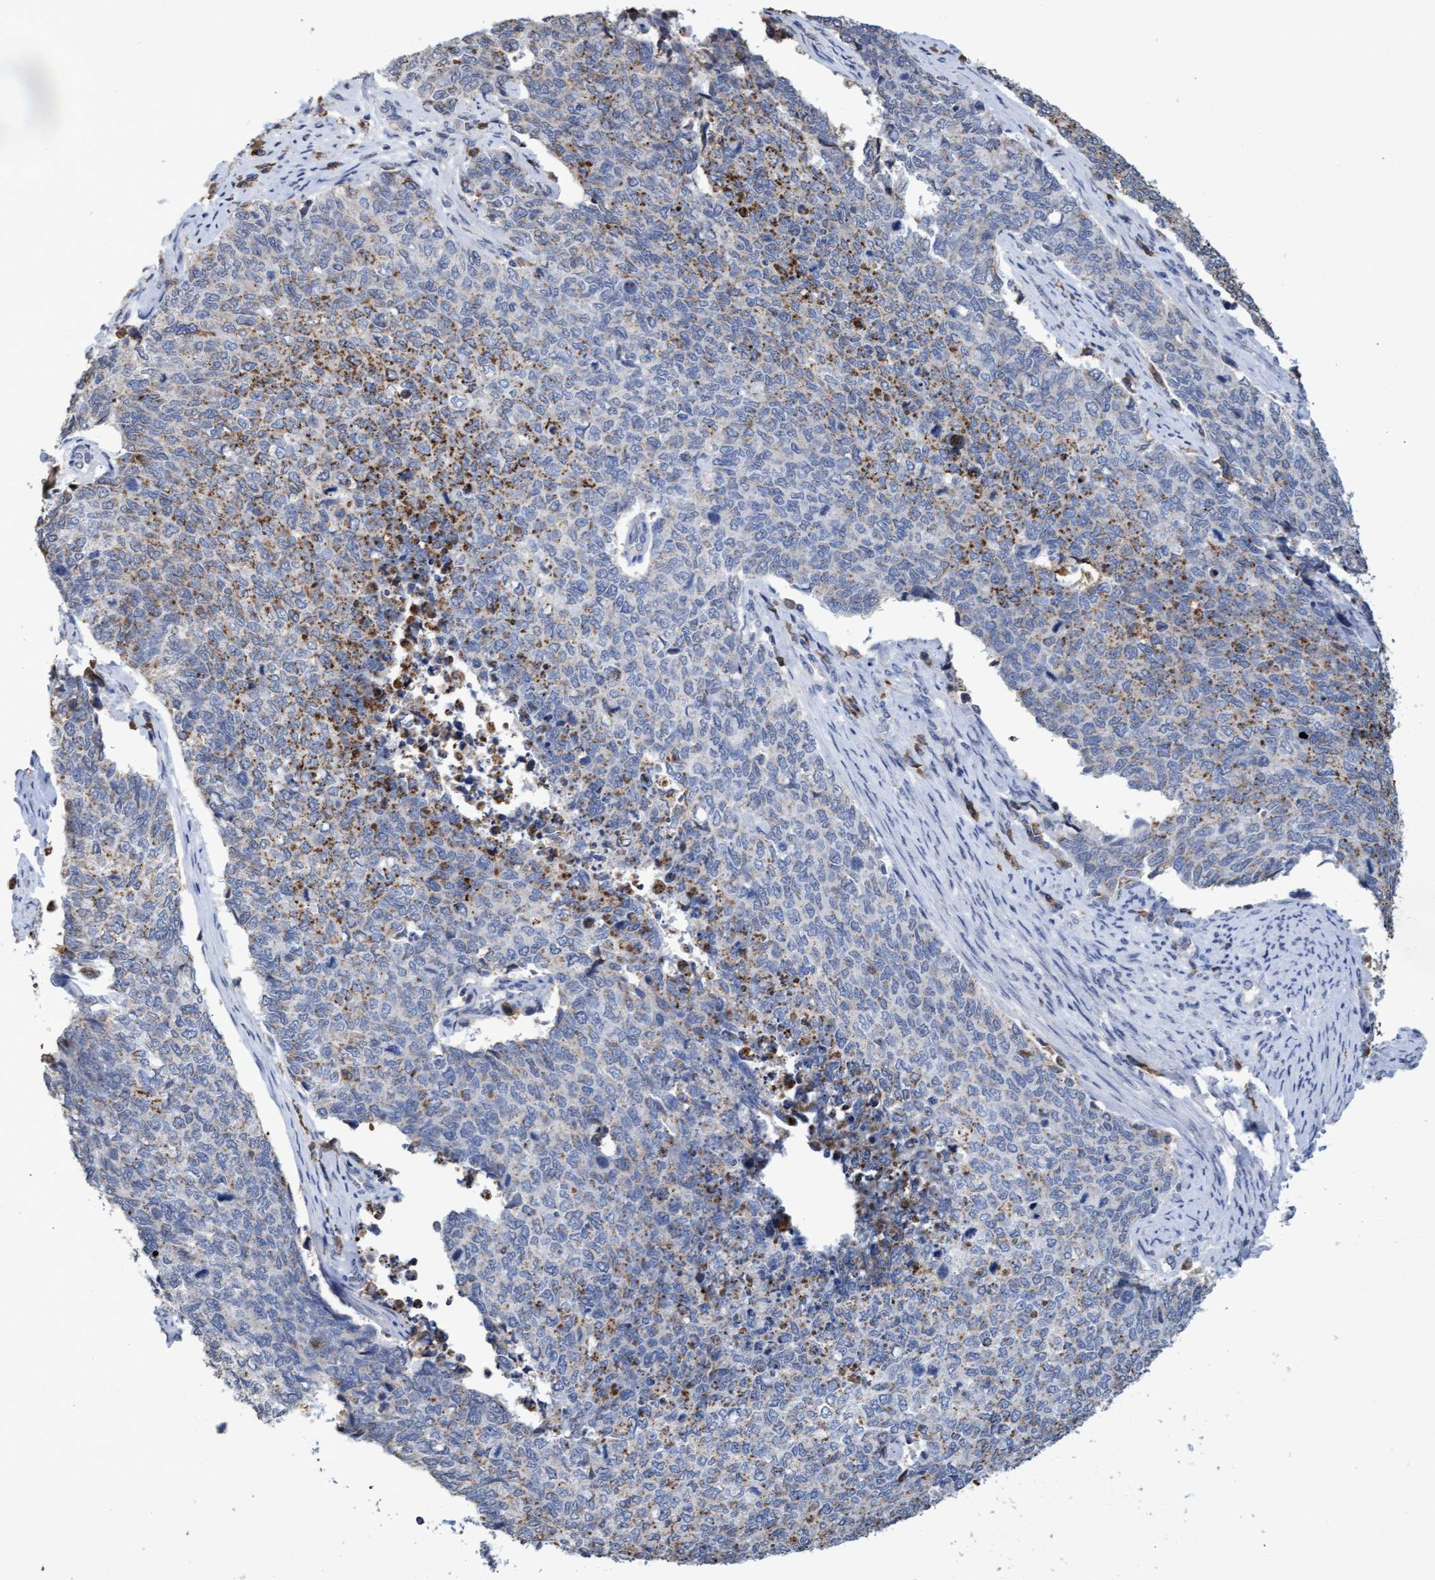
{"staining": {"intensity": "moderate", "quantity": "<25%", "location": "cytoplasmic/membranous"}, "tissue": "cervical cancer", "cell_type": "Tumor cells", "image_type": "cancer", "snomed": [{"axis": "morphology", "description": "Squamous cell carcinoma, NOS"}, {"axis": "topography", "description": "Cervix"}], "caption": "High-magnification brightfield microscopy of cervical cancer (squamous cell carcinoma) stained with DAB (3,3'-diaminobenzidine) (brown) and counterstained with hematoxylin (blue). tumor cells exhibit moderate cytoplasmic/membranous positivity is identified in about<25% of cells.", "gene": "GPR39", "patient": {"sex": "female", "age": 63}}